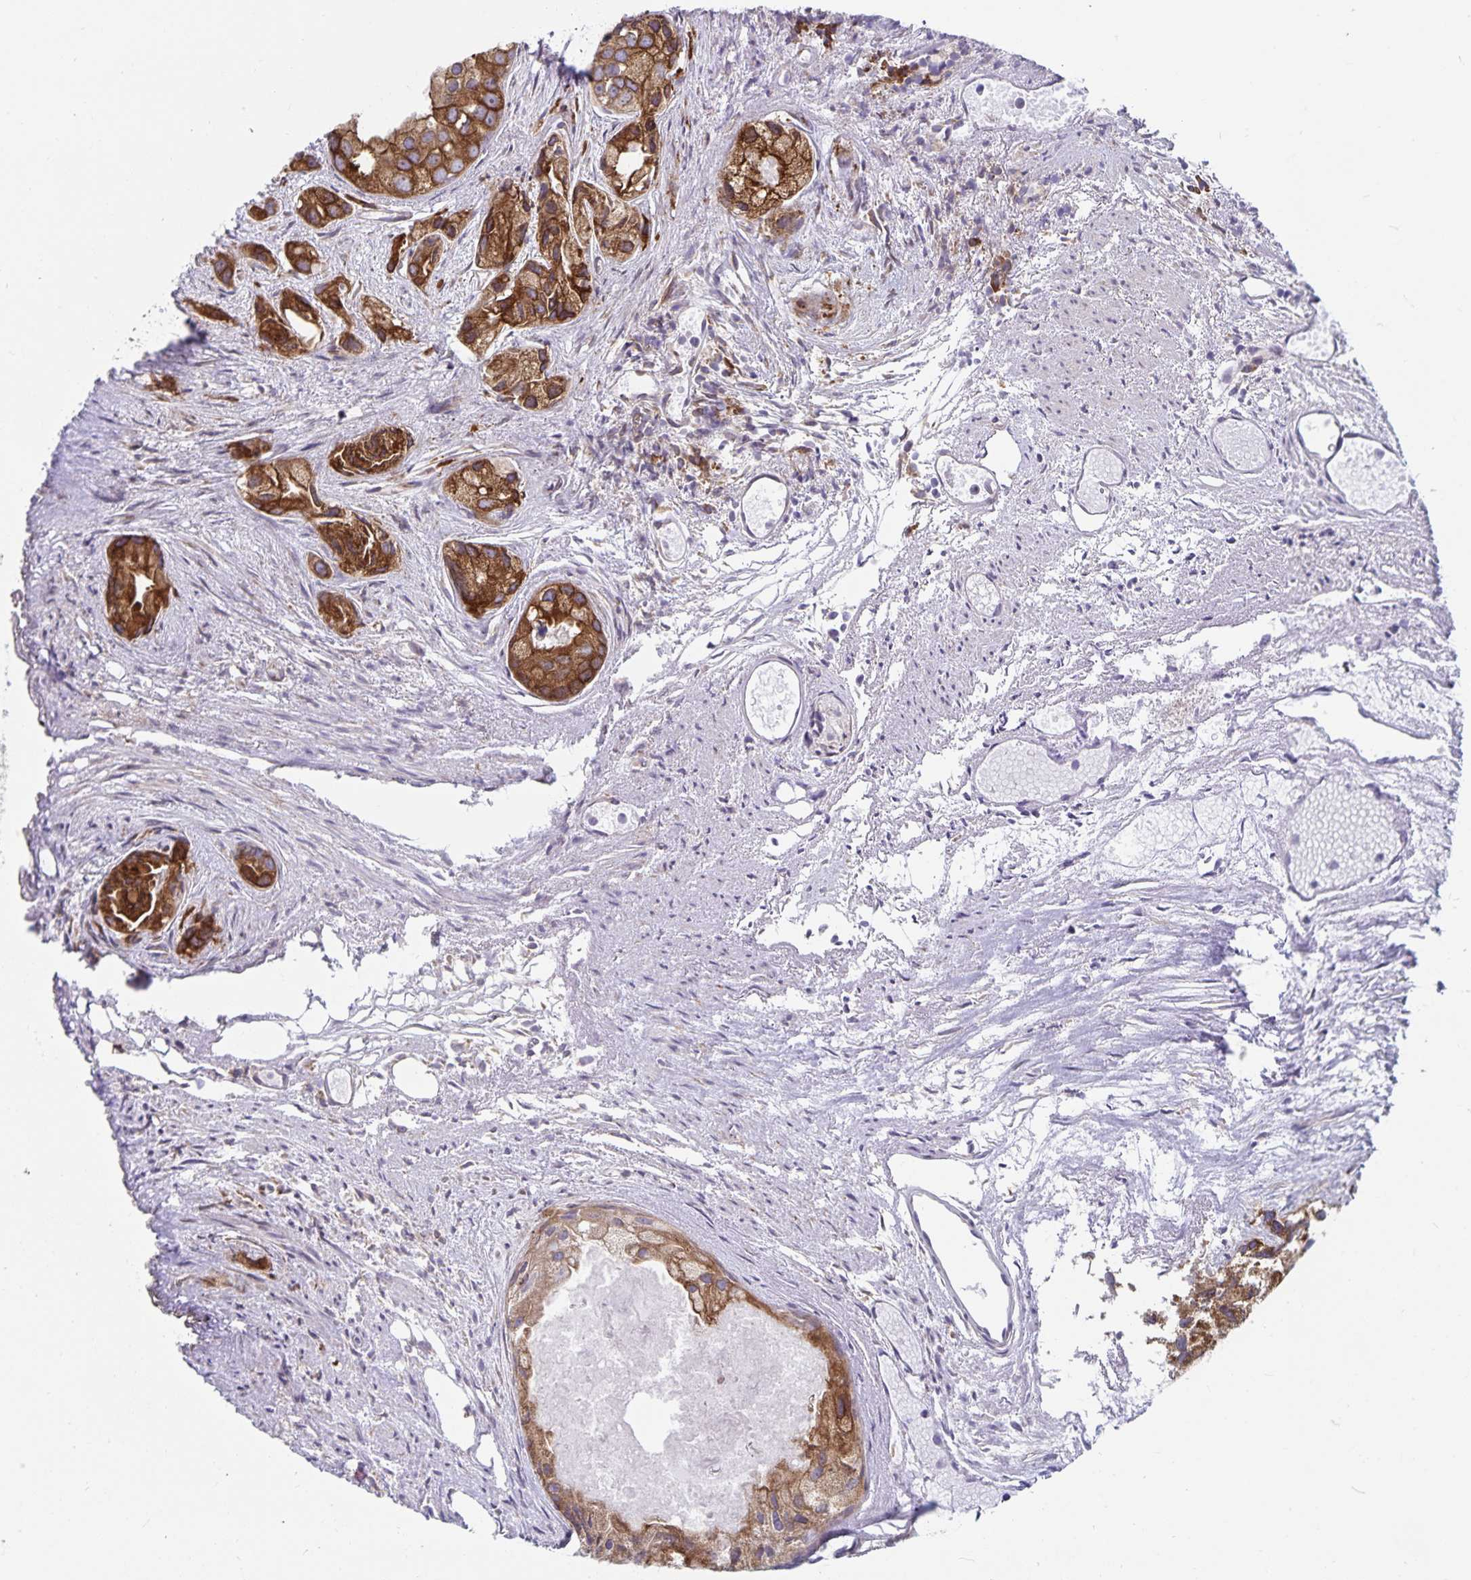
{"staining": {"intensity": "strong", "quantity": ">75%", "location": "cytoplasmic/membranous"}, "tissue": "prostate cancer", "cell_type": "Tumor cells", "image_type": "cancer", "snomed": [{"axis": "morphology", "description": "Adenocarcinoma, High grade"}, {"axis": "topography", "description": "Prostate"}], "caption": "IHC image of neoplastic tissue: adenocarcinoma (high-grade) (prostate) stained using IHC shows high levels of strong protein expression localized specifically in the cytoplasmic/membranous of tumor cells, appearing as a cytoplasmic/membranous brown color.", "gene": "SEC62", "patient": {"sex": "male", "age": 84}}